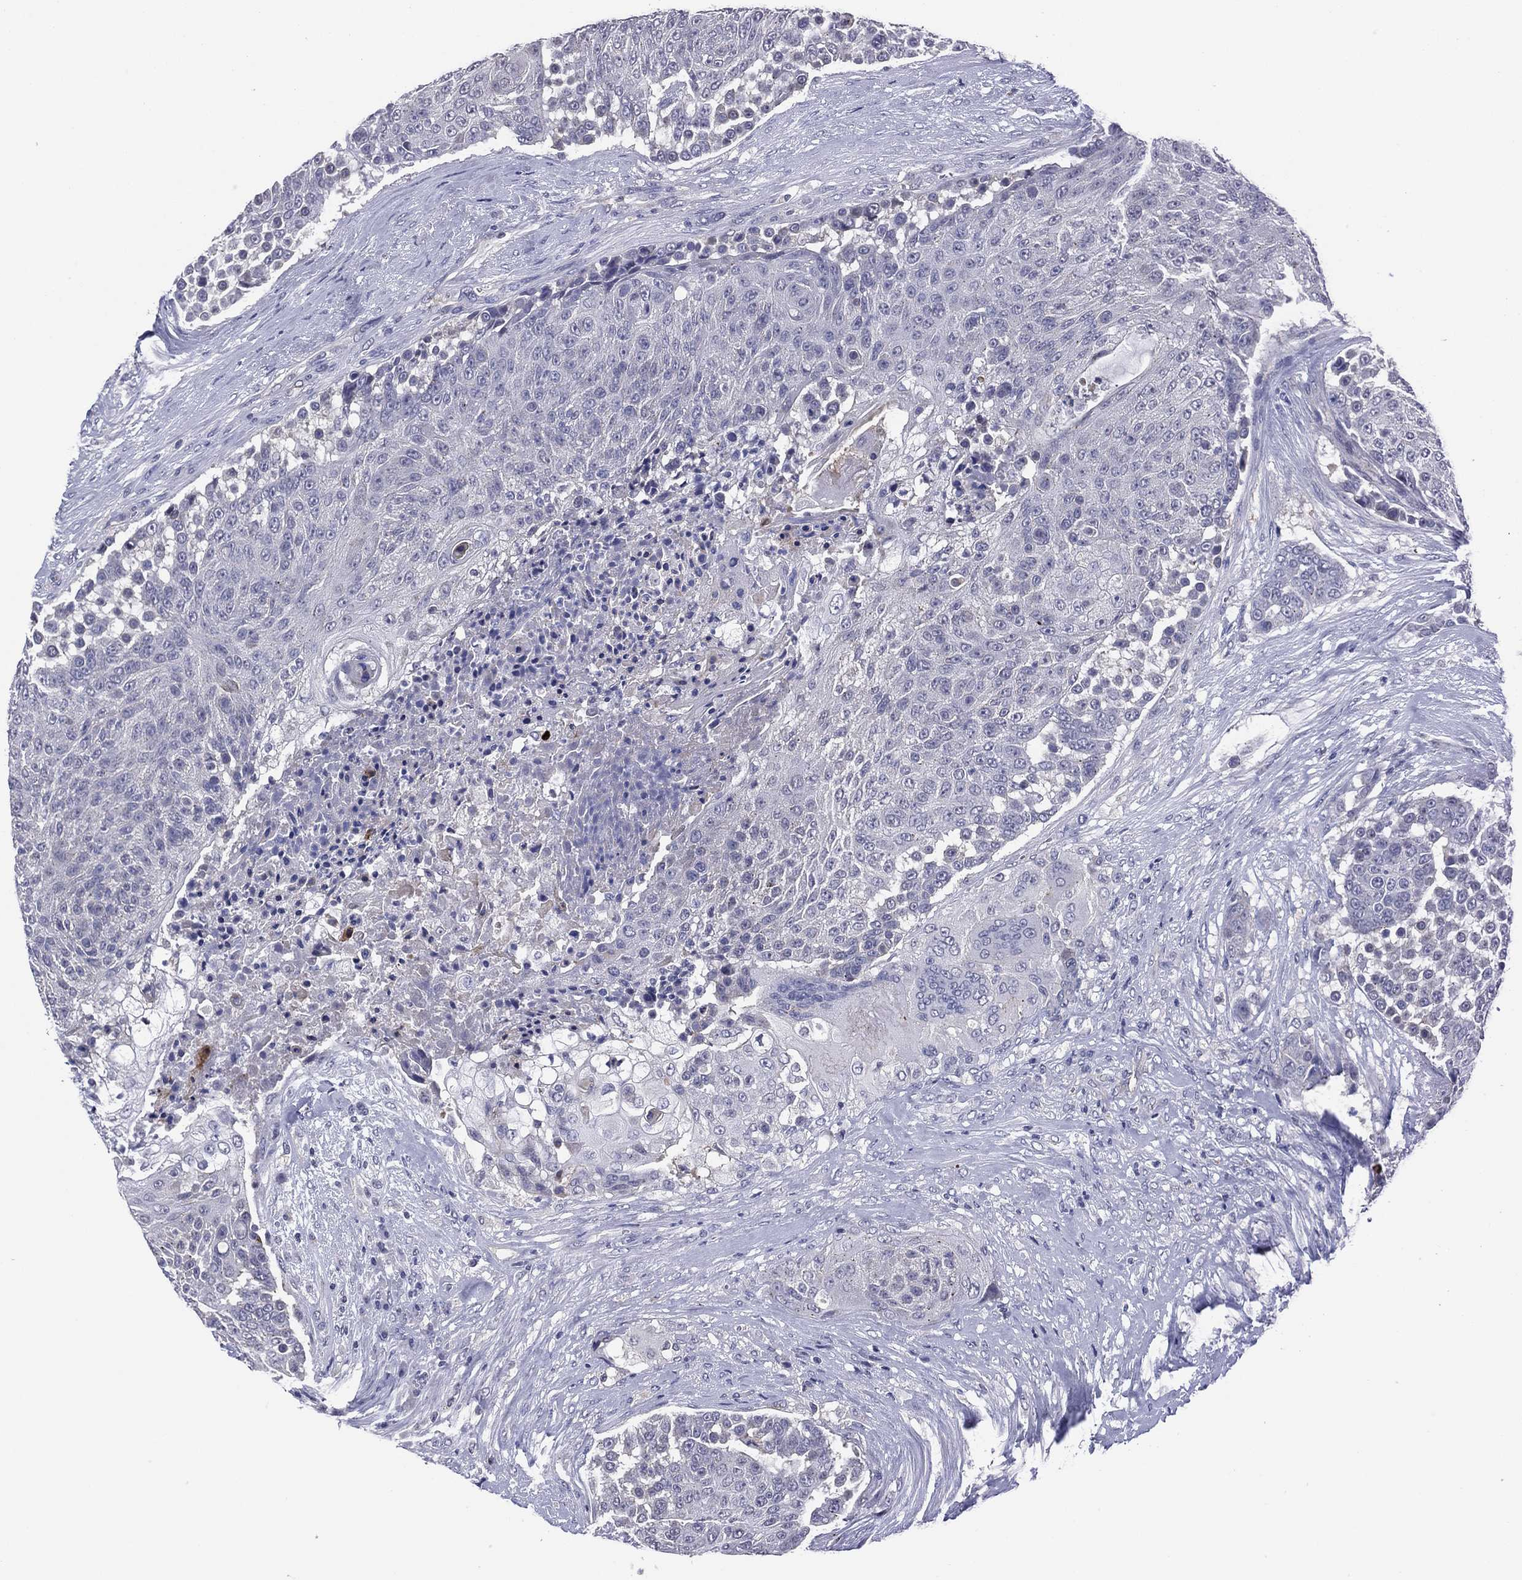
{"staining": {"intensity": "negative", "quantity": "none", "location": "none"}, "tissue": "urothelial cancer", "cell_type": "Tumor cells", "image_type": "cancer", "snomed": [{"axis": "morphology", "description": "Urothelial carcinoma, High grade"}, {"axis": "topography", "description": "Urinary bladder"}], "caption": "Tumor cells are negative for brown protein staining in urothelial cancer.", "gene": "TRIM31", "patient": {"sex": "female", "age": 63}}